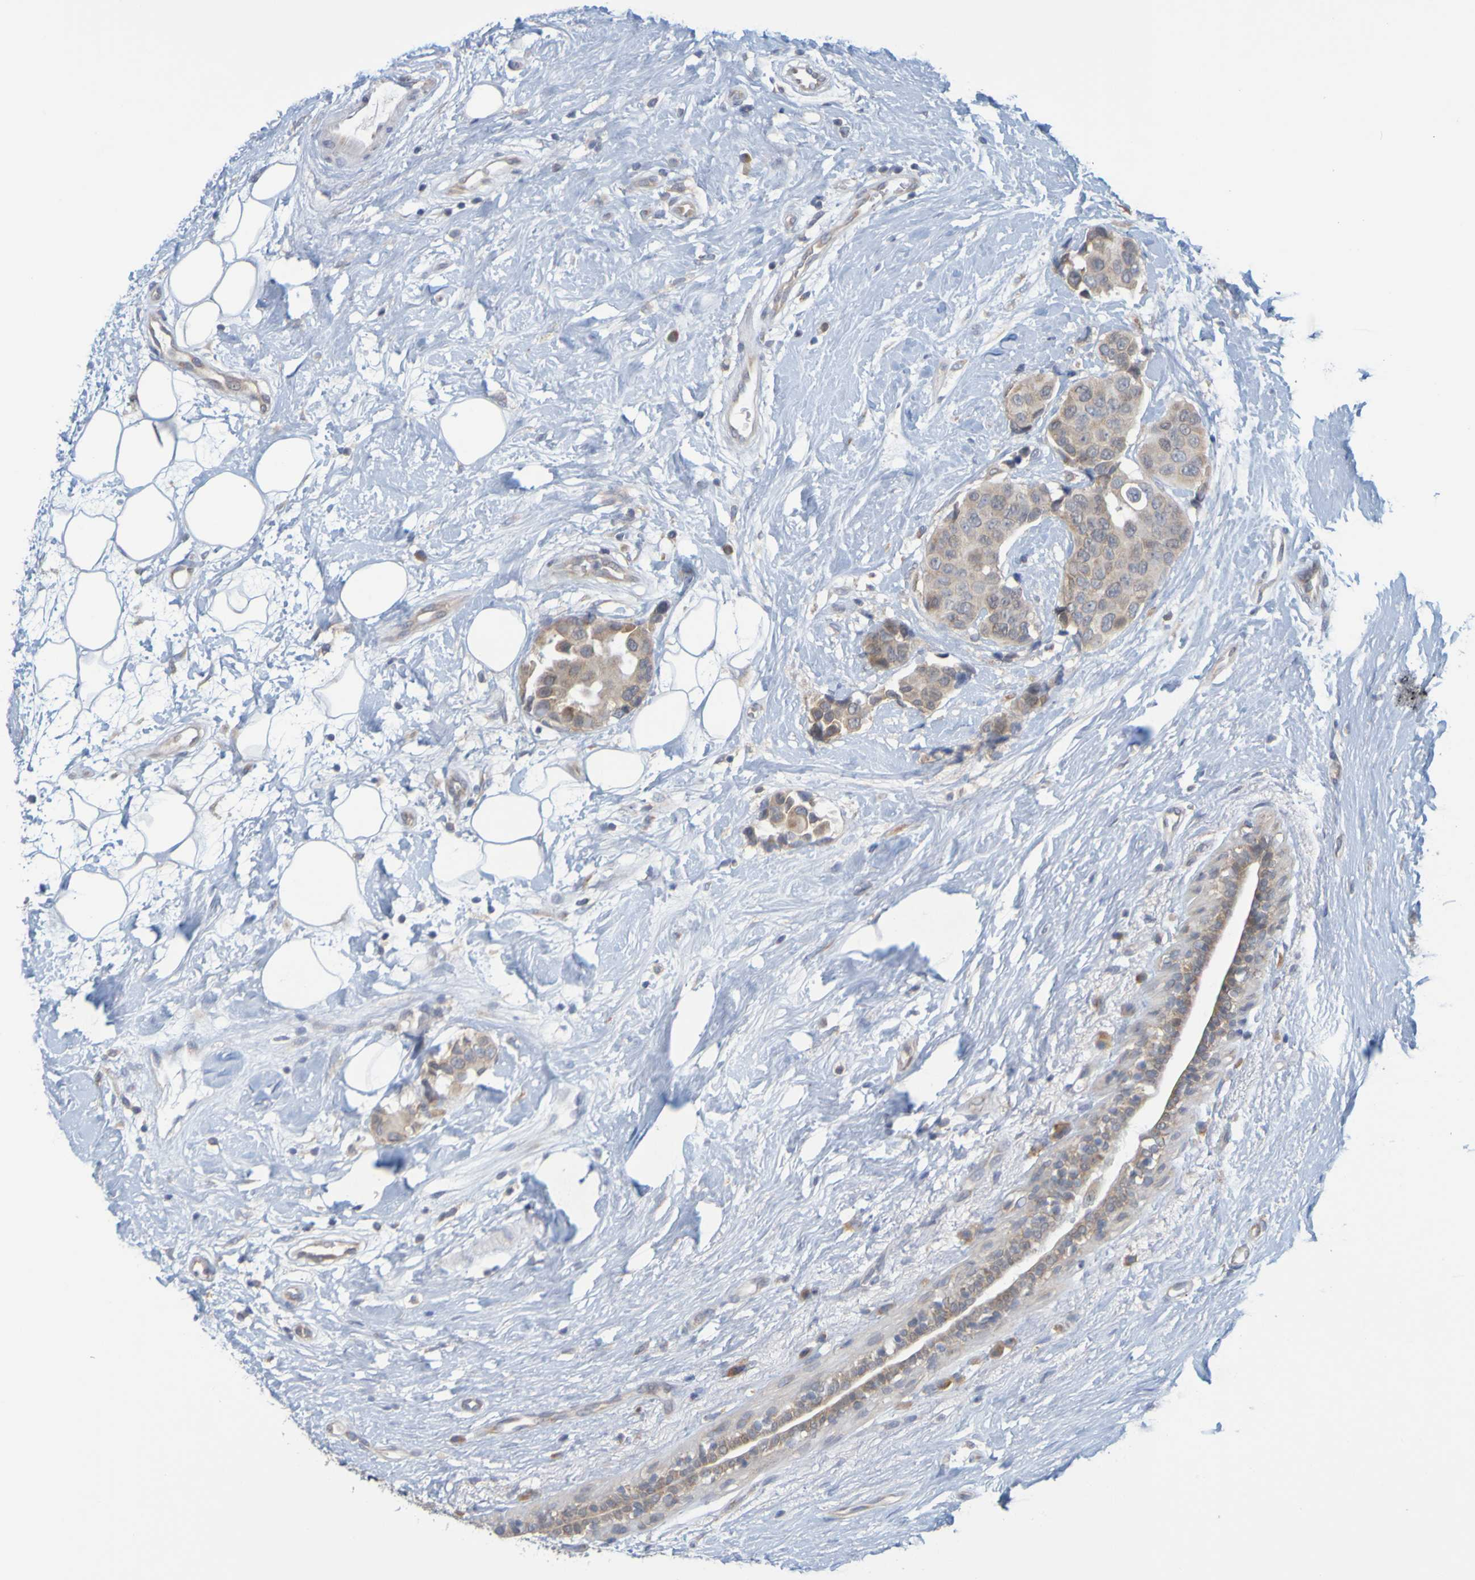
{"staining": {"intensity": "weak", "quantity": ">75%", "location": "cytoplasmic/membranous"}, "tissue": "breast cancer", "cell_type": "Tumor cells", "image_type": "cancer", "snomed": [{"axis": "morphology", "description": "Normal tissue, NOS"}, {"axis": "morphology", "description": "Duct carcinoma"}, {"axis": "topography", "description": "Breast"}], "caption": "Human breast cancer (intraductal carcinoma) stained with a protein marker demonstrates weak staining in tumor cells.", "gene": "MOGS", "patient": {"sex": "female", "age": 39}}